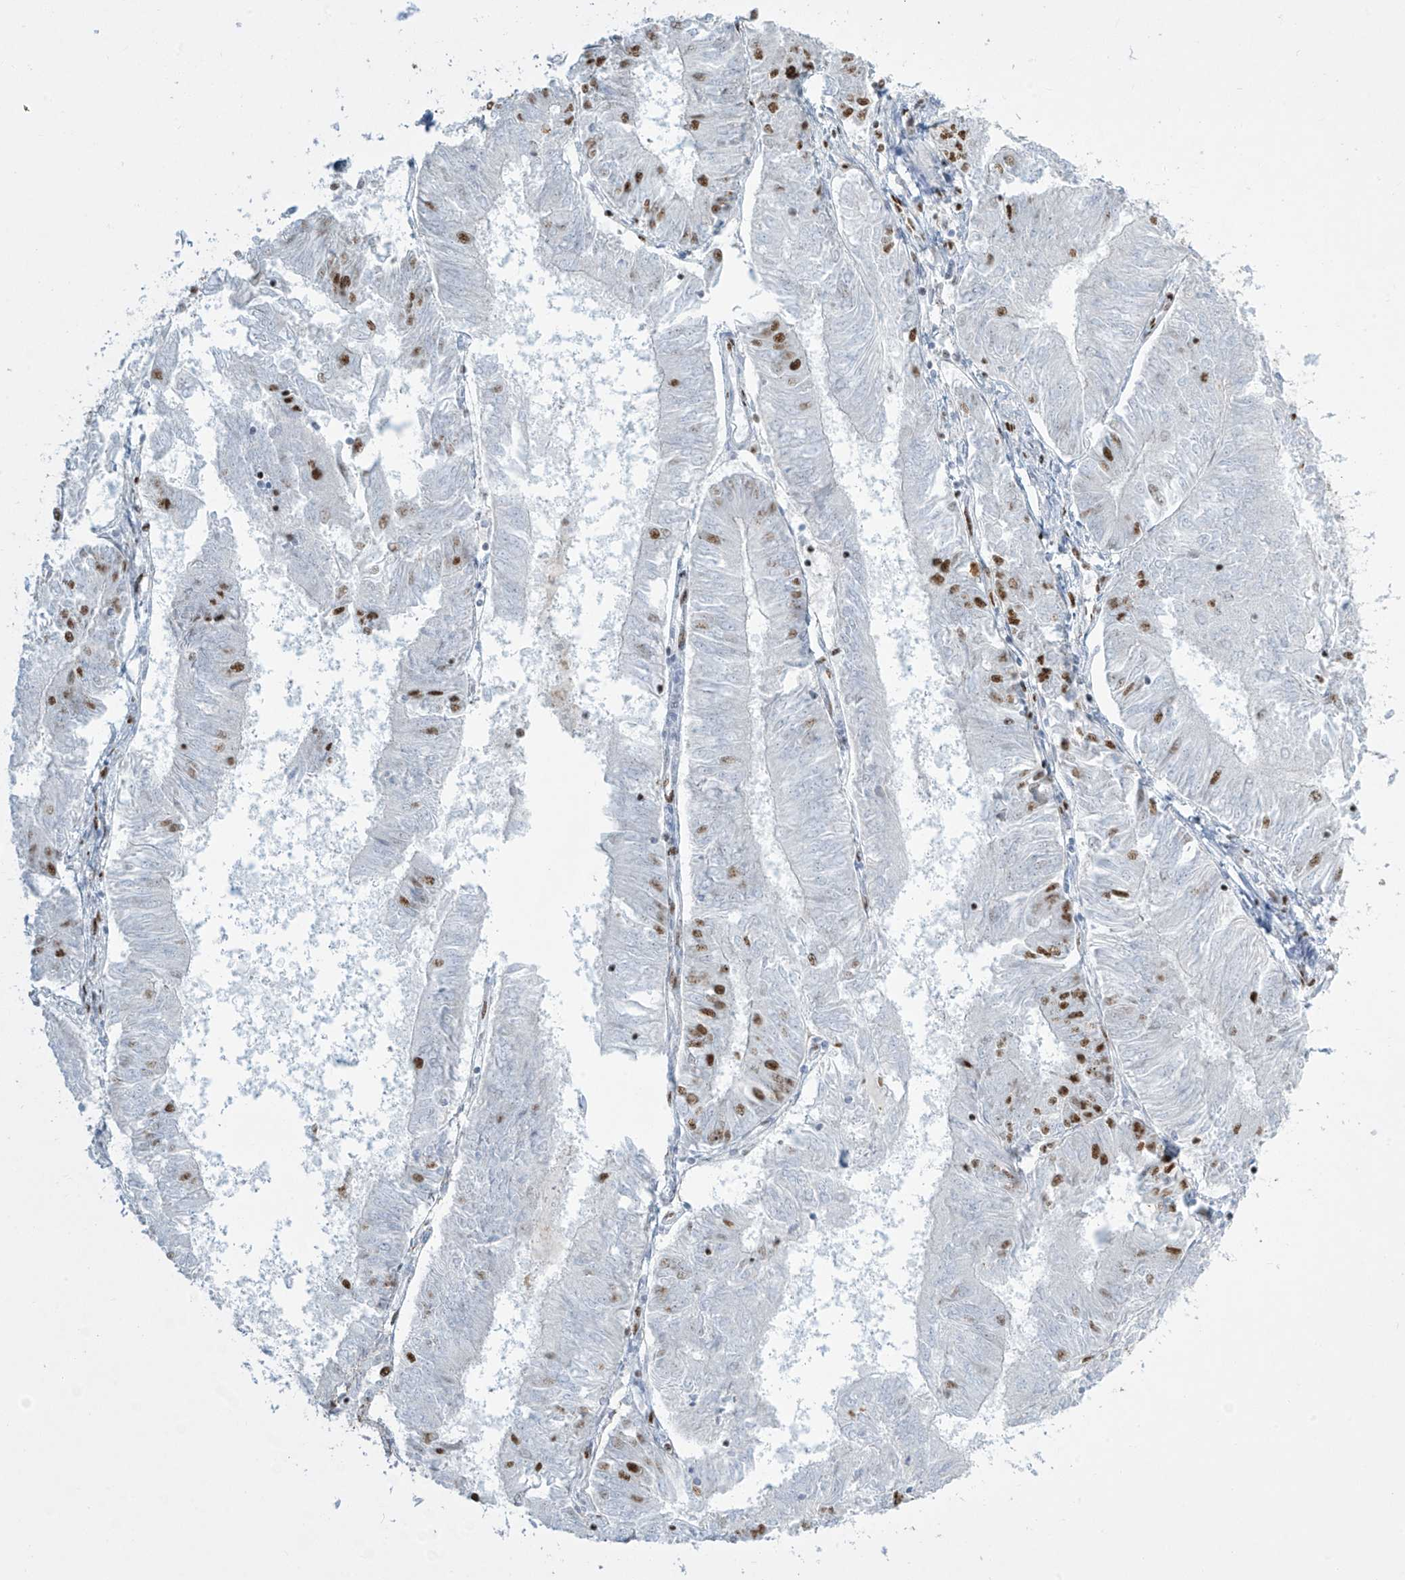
{"staining": {"intensity": "strong", "quantity": "<25%", "location": "nuclear"}, "tissue": "endometrial cancer", "cell_type": "Tumor cells", "image_type": "cancer", "snomed": [{"axis": "morphology", "description": "Adenocarcinoma, NOS"}, {"axis": "topography", "description": "Endometrium"}], "caption": "An immunohistochemistry image of neoplastic tissue is shown. Protein staining in brown labels strong nuclear positivity in endometrial cancer within tumor cells.", "gene": "MS4A6A", "patient": {"sex": "female", "age": 58}}